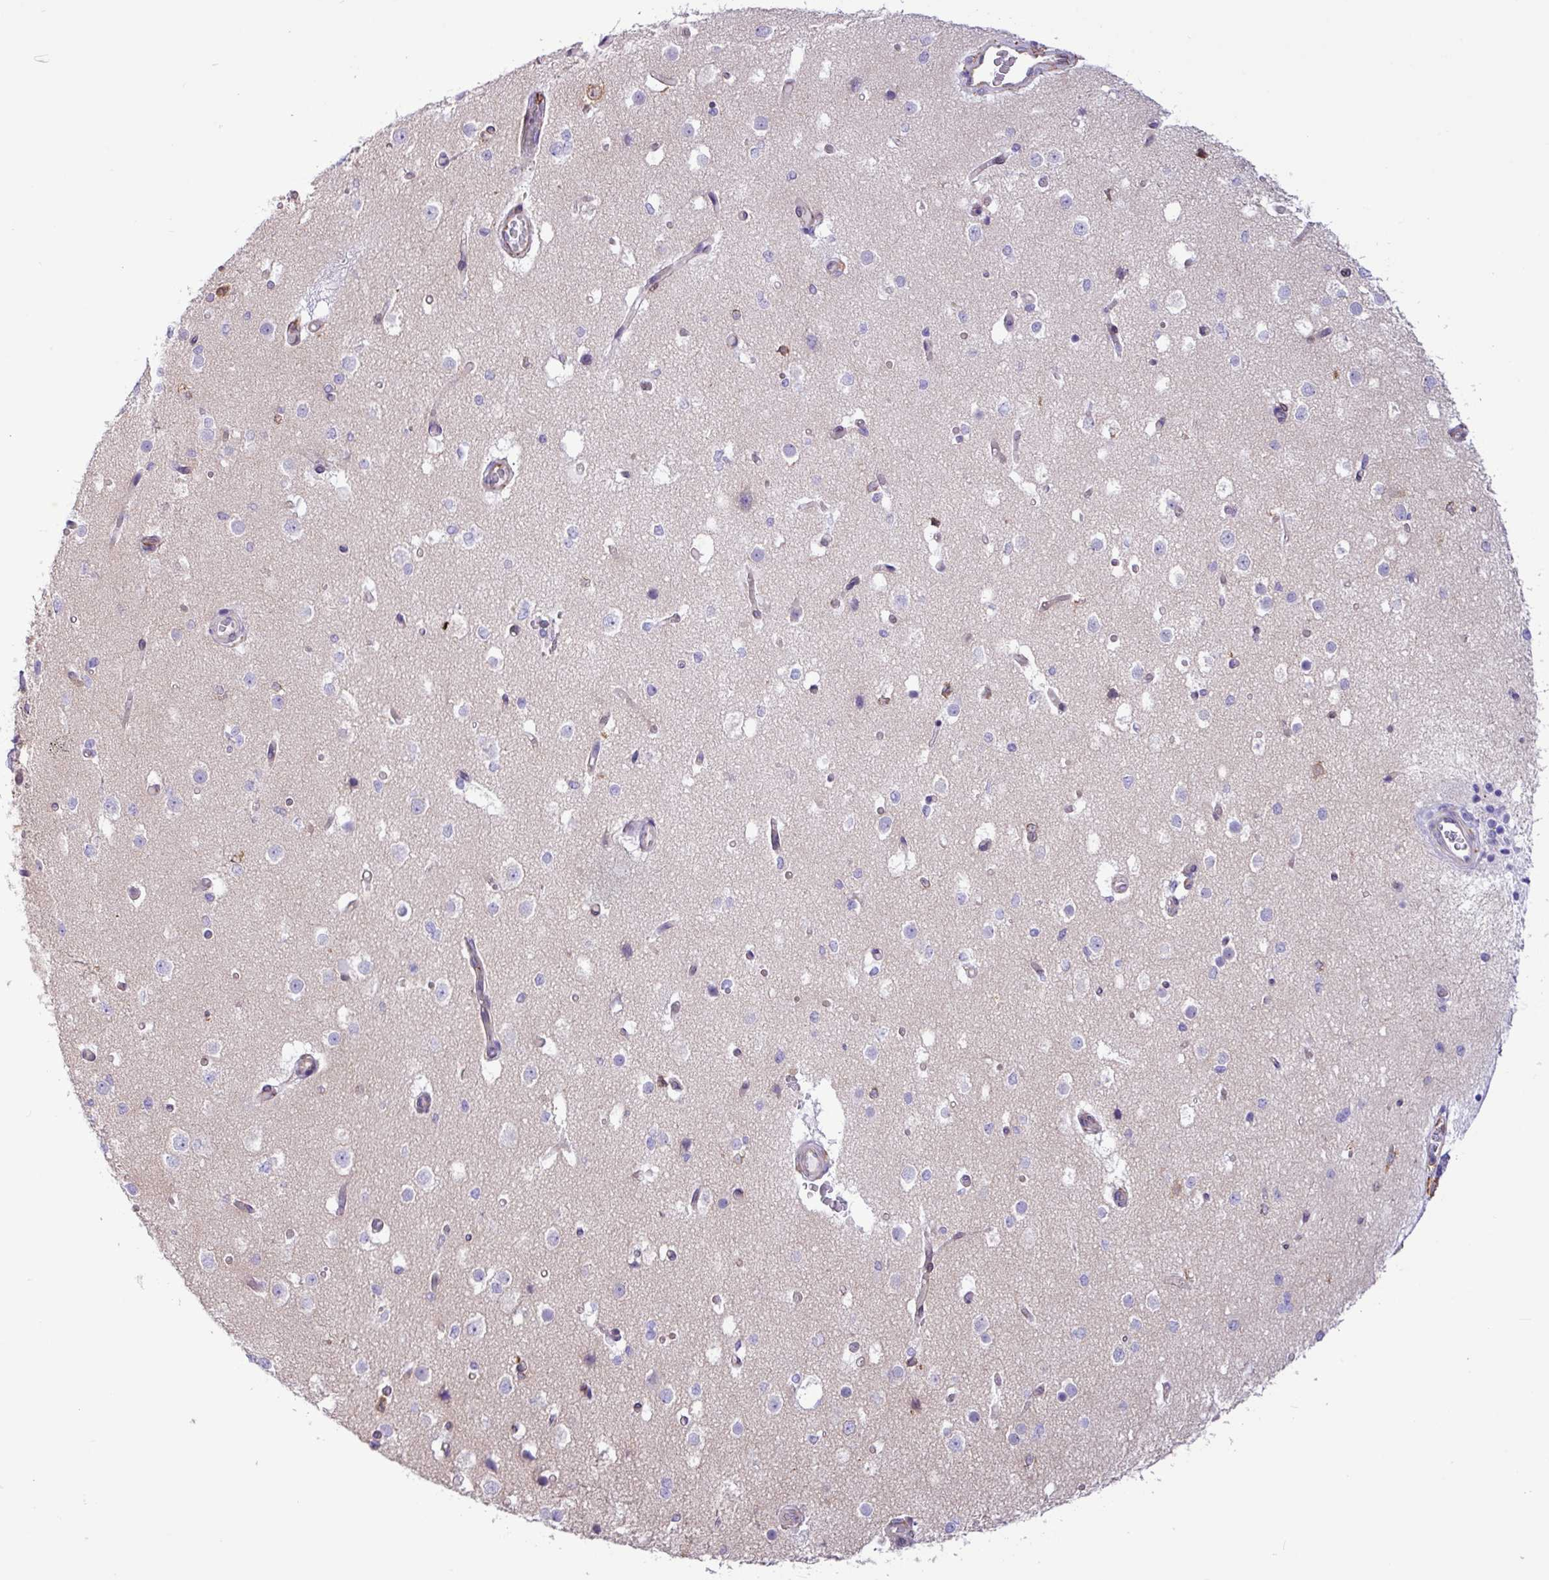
{"staining": {"intensity": "weak", "quantity": "25%-75%", "location": "cytoplasmic/membranous"}, "tissue": "cerebral cortex", "cell_type": "Endothelial cells", "image_type": "normal", "snomed": [{"axis": "morphology", "description": "Normal tissue, NOS"}, {"axis": "morphology", "description": "Inflammation, NOS"}, {"axis": "topography", "description": "Cerebral cortex"}], "caption": "Endothelial cells exhibit low levels of weak cytoplasmic/membranous positivity in about 25%-75% of cells in benign cerebral cortex.", "gene": "SLC38A1", "patient": {"sex": "male", "age": 6}}